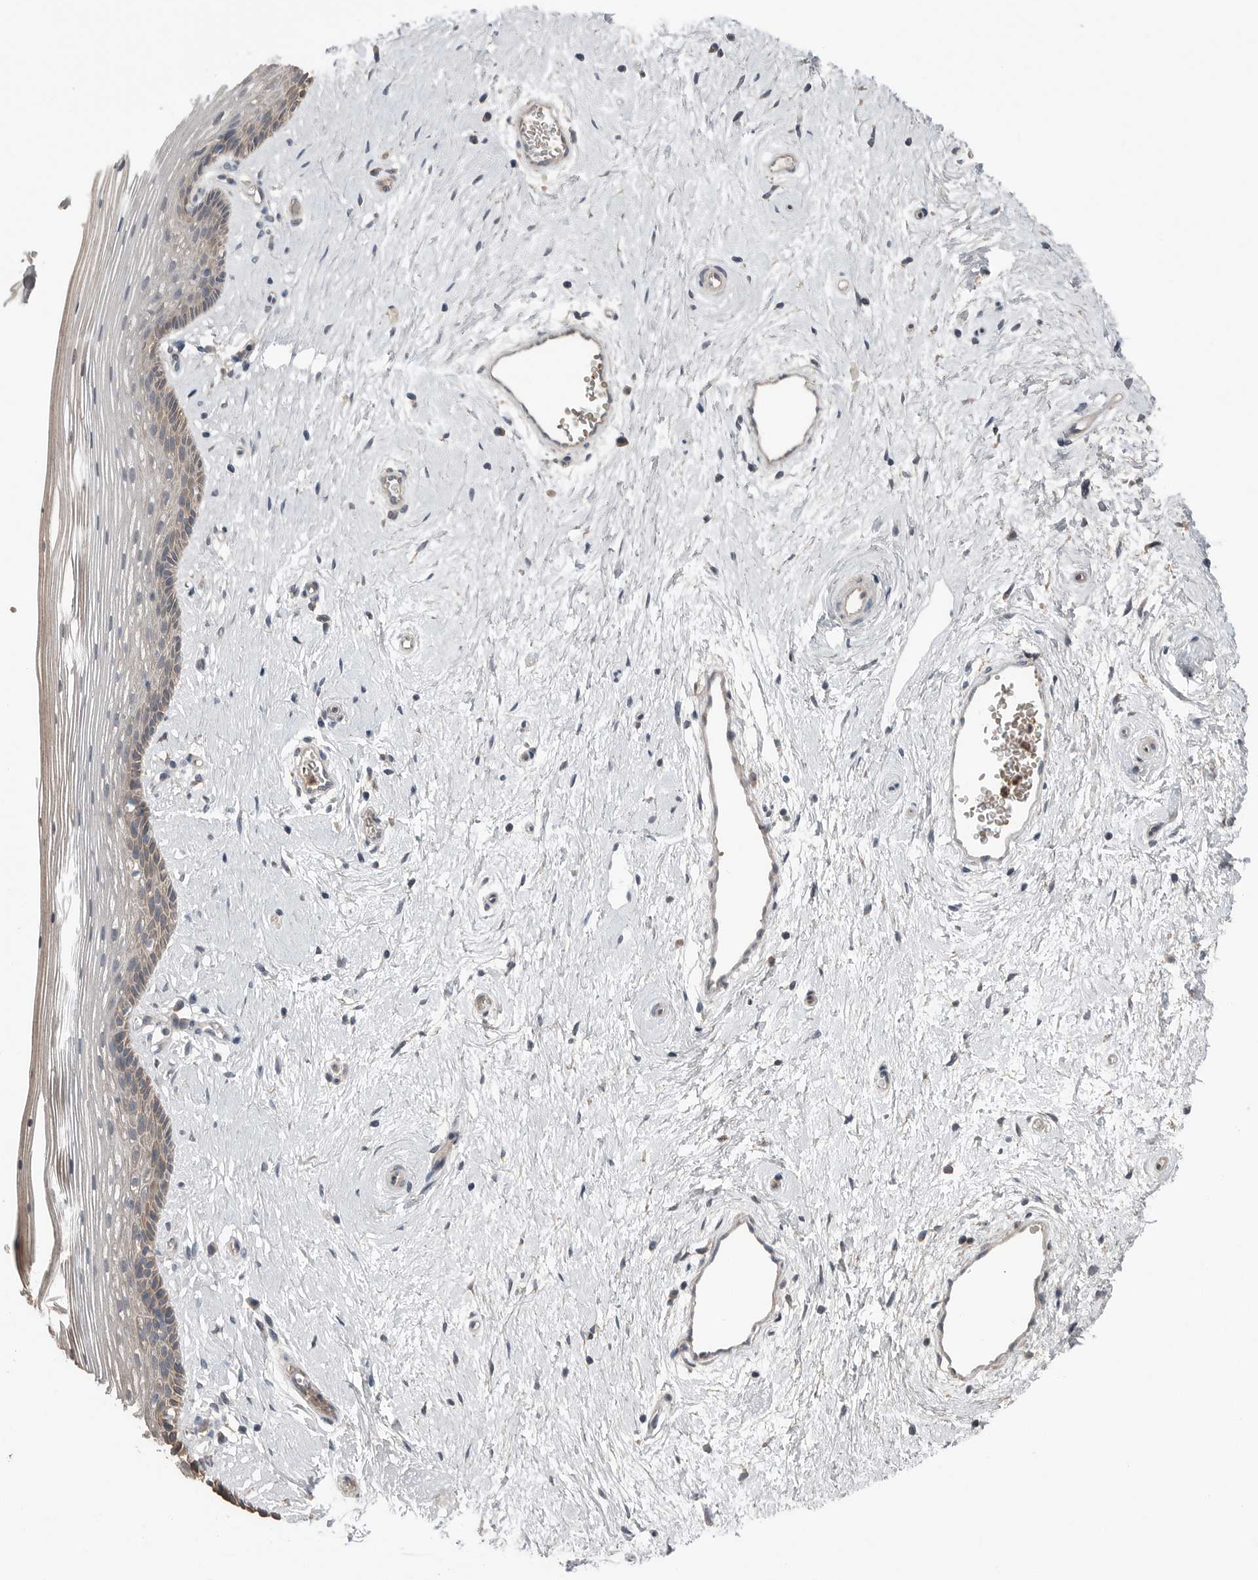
{"staining": {"intensity": "moderate", "quantity": "25%-75%", "location": "cytoplasmic/membranous"}, "tissue": "vagina", "cell_type": "Squamous epithelial cells", "image_type": "normal", "snomed": [{"axis": "morphology", "description": "Normal tissue, NOS"}, {"axis": "topography", "description": "Vagina"}], "caption": "Unremarkable vagina was stained to show a protein in brown. There is medium levels of moderate cytoplasmic/membranous positivity in about 25%-75% of squamous epithelial cells. Nuclei are stained in blue.", "gene": "SCP2", "patient": {"sex": "female", "age": 46}}